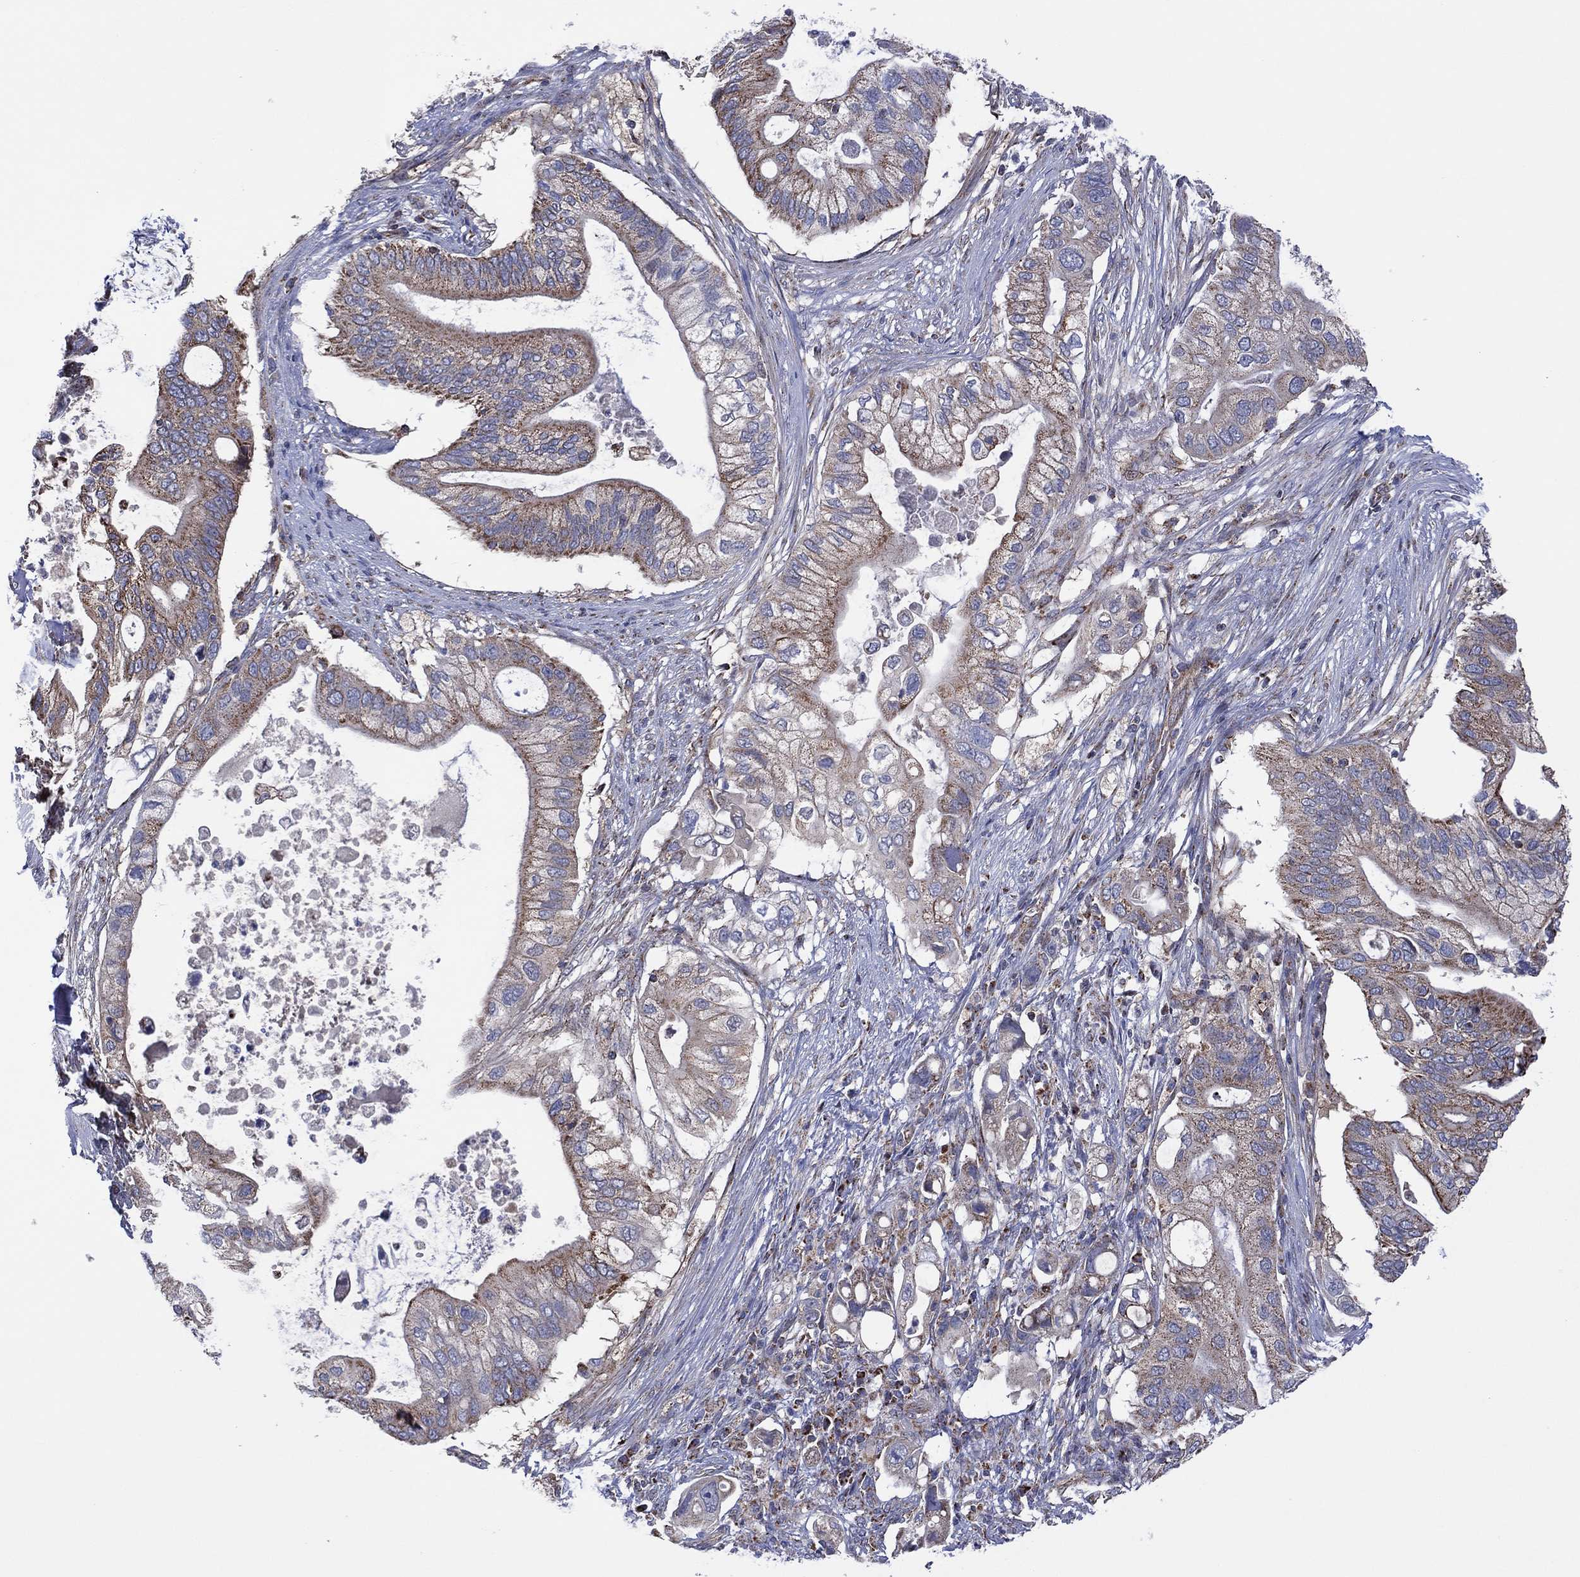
{"staining": {"intensity": "moderate", "quantity": "<25%", "location": "cytoplasmic/membranous"}, "tissue": "pancreatic cancer", "cell_type": "Tumor cells", "image_type": "cancer", "snomed": [{"axis": "morphology", "description": "Adenocarcinoma, NOS"}, {"axis": "topography", "description": "Pancreas"}], "caption": "The image demonstrates staining of pancreatic cancer, revealing moderate cytoplasmic/membranous protein staining (brown color) within tumor cells. (IHC, brightfield microscopy, high magnification).", "gene": "PIDD1", "patient": {"sex": "female", "age": 72}}